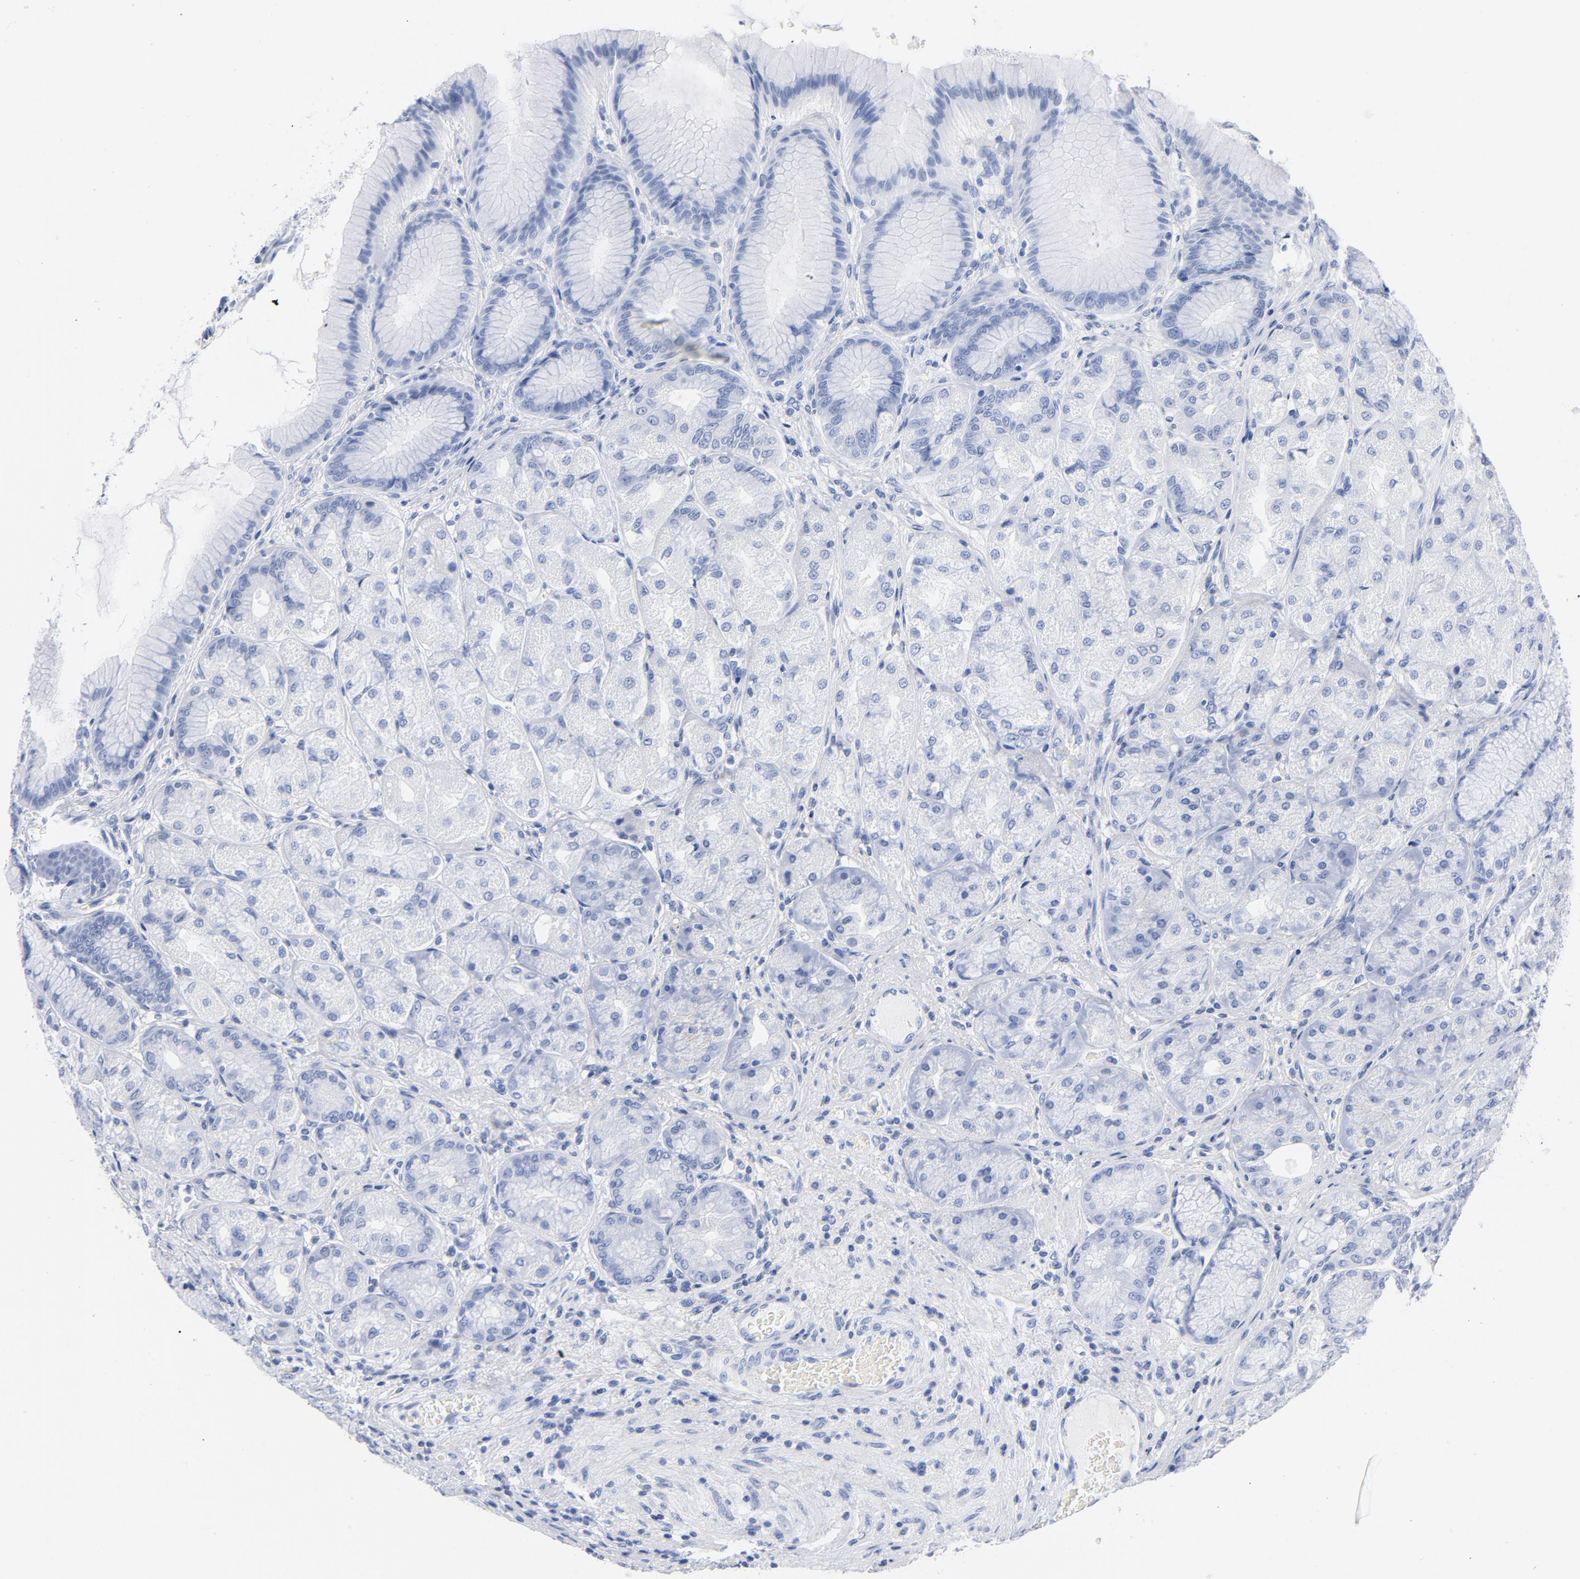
{"staining": {"intensity": "negative", "quantity": "none", "location": "none"}, "tissue": "stomach", "cell_type": "Glandular cells", "image_type": "normal", "snomed": [{"axis": "morphology", "description": "Normal tissue, NOS"}, {"axis": "morphology", "description": "Adenocarcinoma, NOS"}, {"axis": "topography", "description": "Stomach"}, {"axis": "topography", "description": "Stomach, lower"}], "caption": "The histopathology image demonstrates no significant staining in glandular cells of stomach.", "gene": "RBM3", "patient": {"sex": "female", "age": 65}}